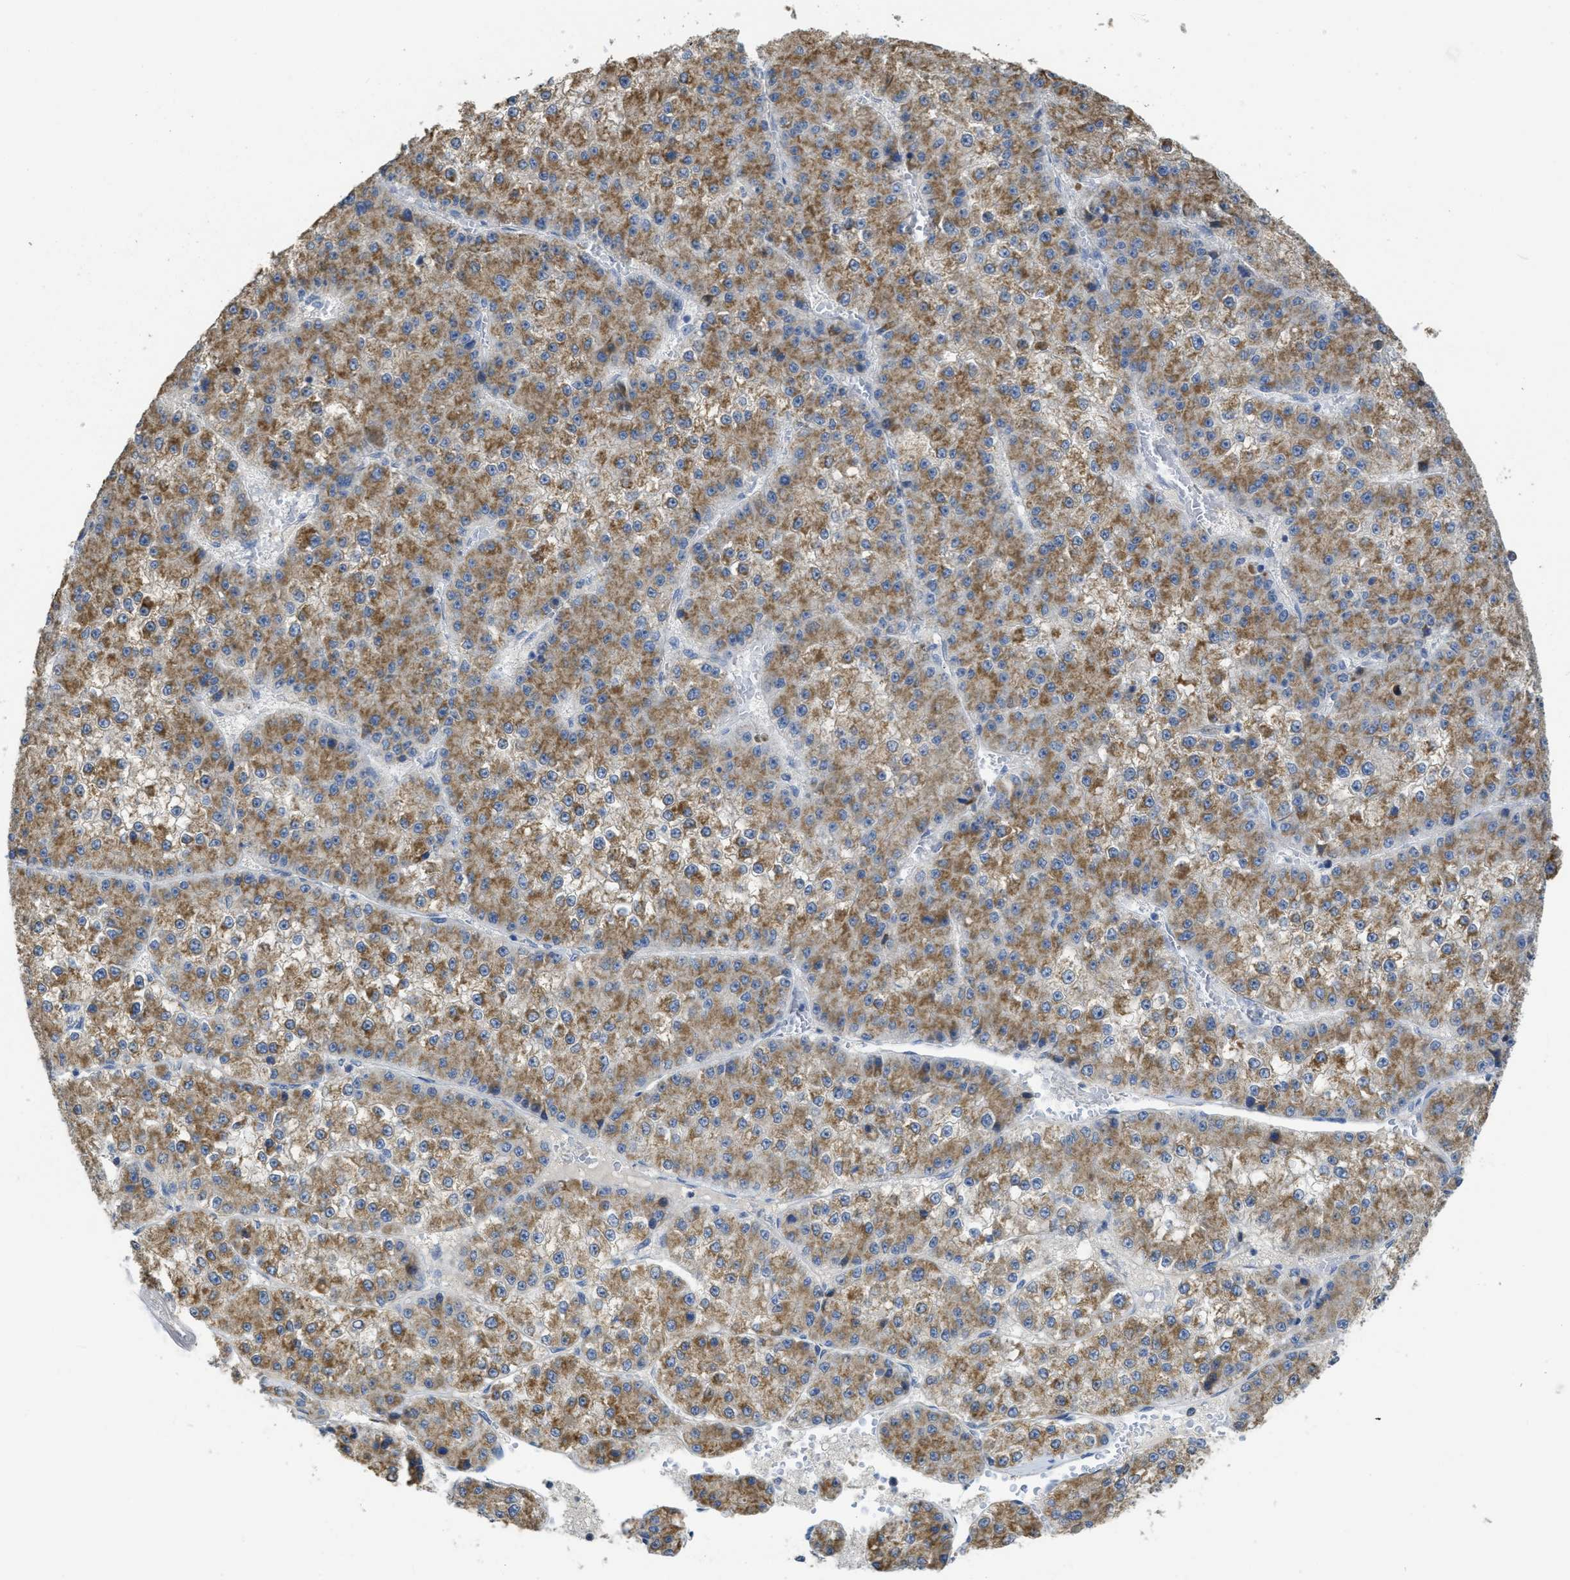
{"staining": {"intensity": "moderate", "quantity": ">75%", "location": "cytoplasmic/membranous"}, "tissue": "liver cancer", "cell_type": "Tumor cells", "image_type": "cancer", "snomed": [{"axis": "morphology", "description": "Carcinoma, Hepatocellular, NOS"}, {"axis": "topography", "description": "Liver"}], "caption": "Immunohistochemical staining of human liver cancer (hepatocellular carcinoma) shows moderate cytoplasmic/membranous protein expression in approximately >75% of tumor cells.", "gene": "SFXN2", "patient": {"sex": "female", "age": 73}}